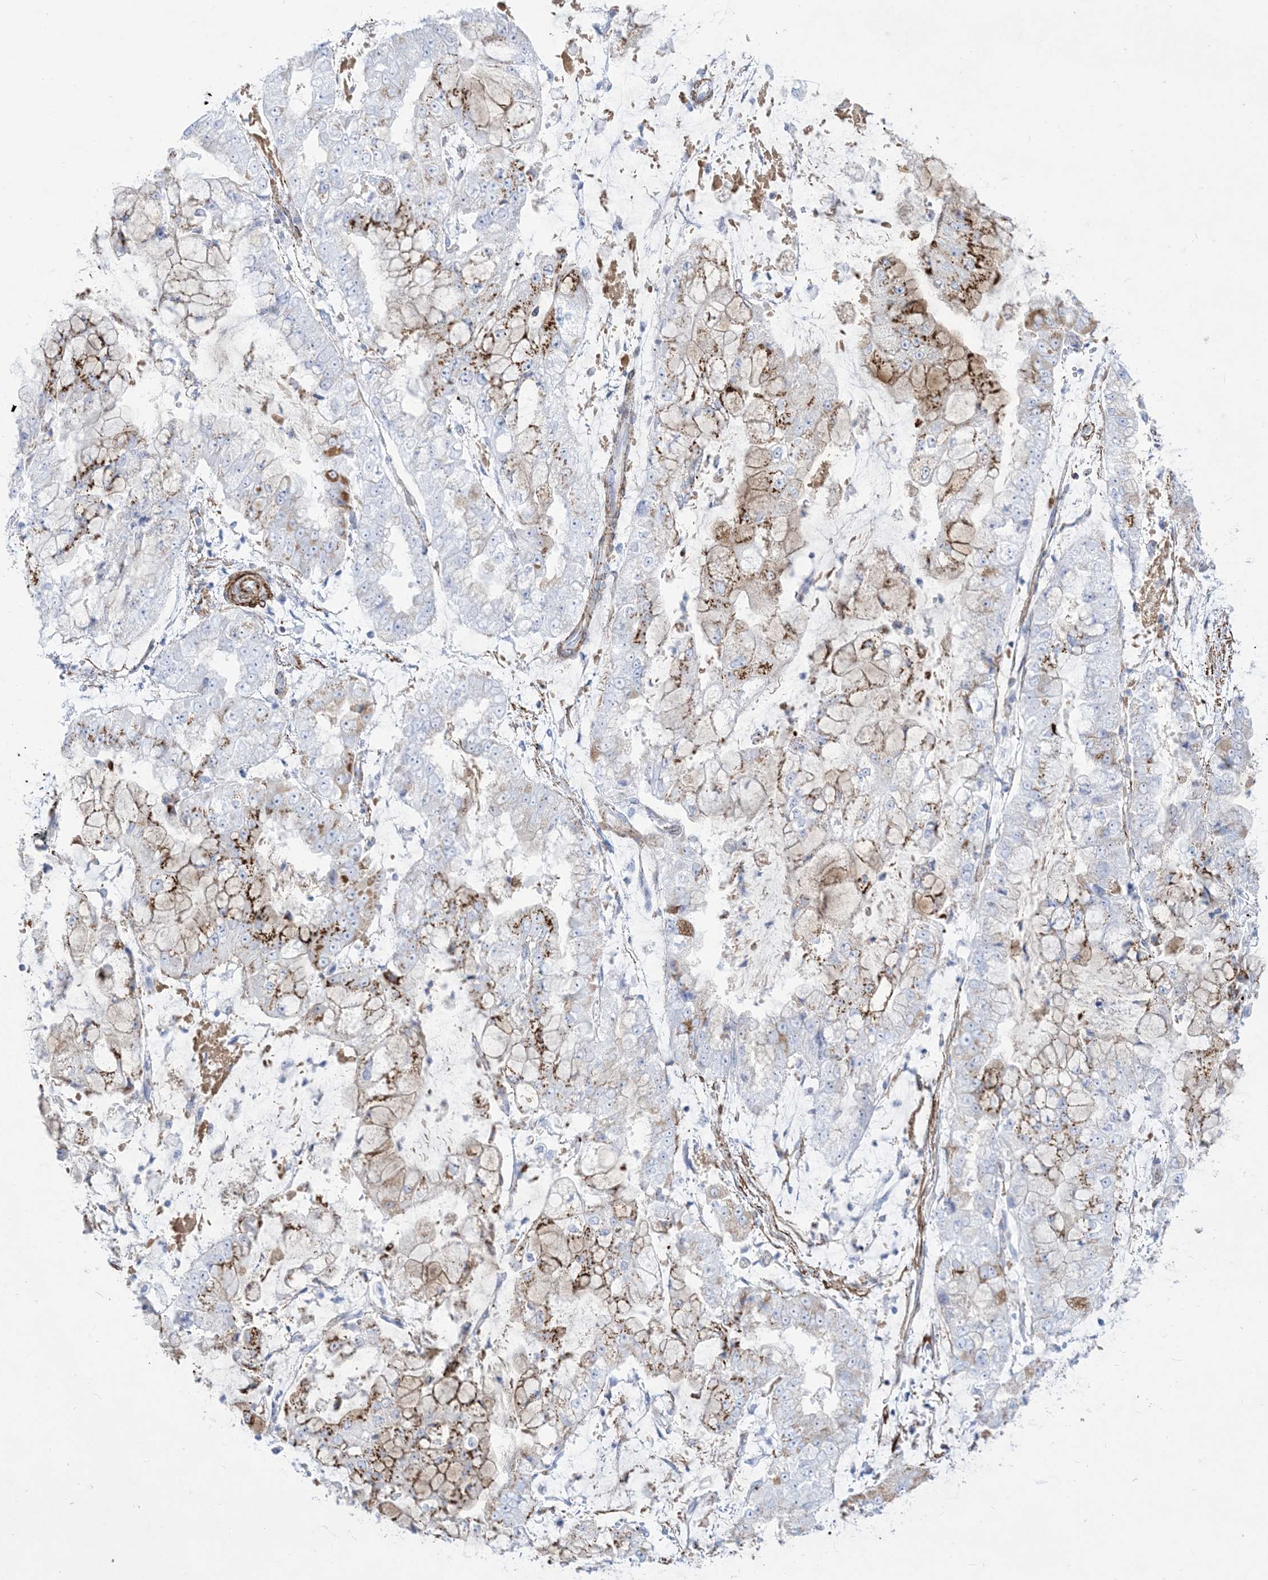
{"staining": {"intensity": "weak", "quantity": "<25%", "location": "cytoplasmic/membranous"}, "tissue": "stomach cancer", "cell_type": "Tumor cells", "image_type": "cancer", "snomed": [{"axis": "morphology", "description": "Adenocarcinoma, NOS"}, {"axis": "topography", "description": "Stomach"}], "caption": "This is a photomicrograph of immunohistochemistry staining of stomach cancer, which shows no positivity in tumor cells.", "gene": "B3GNT7", "patient": {"sex": "male", "age": 76}}